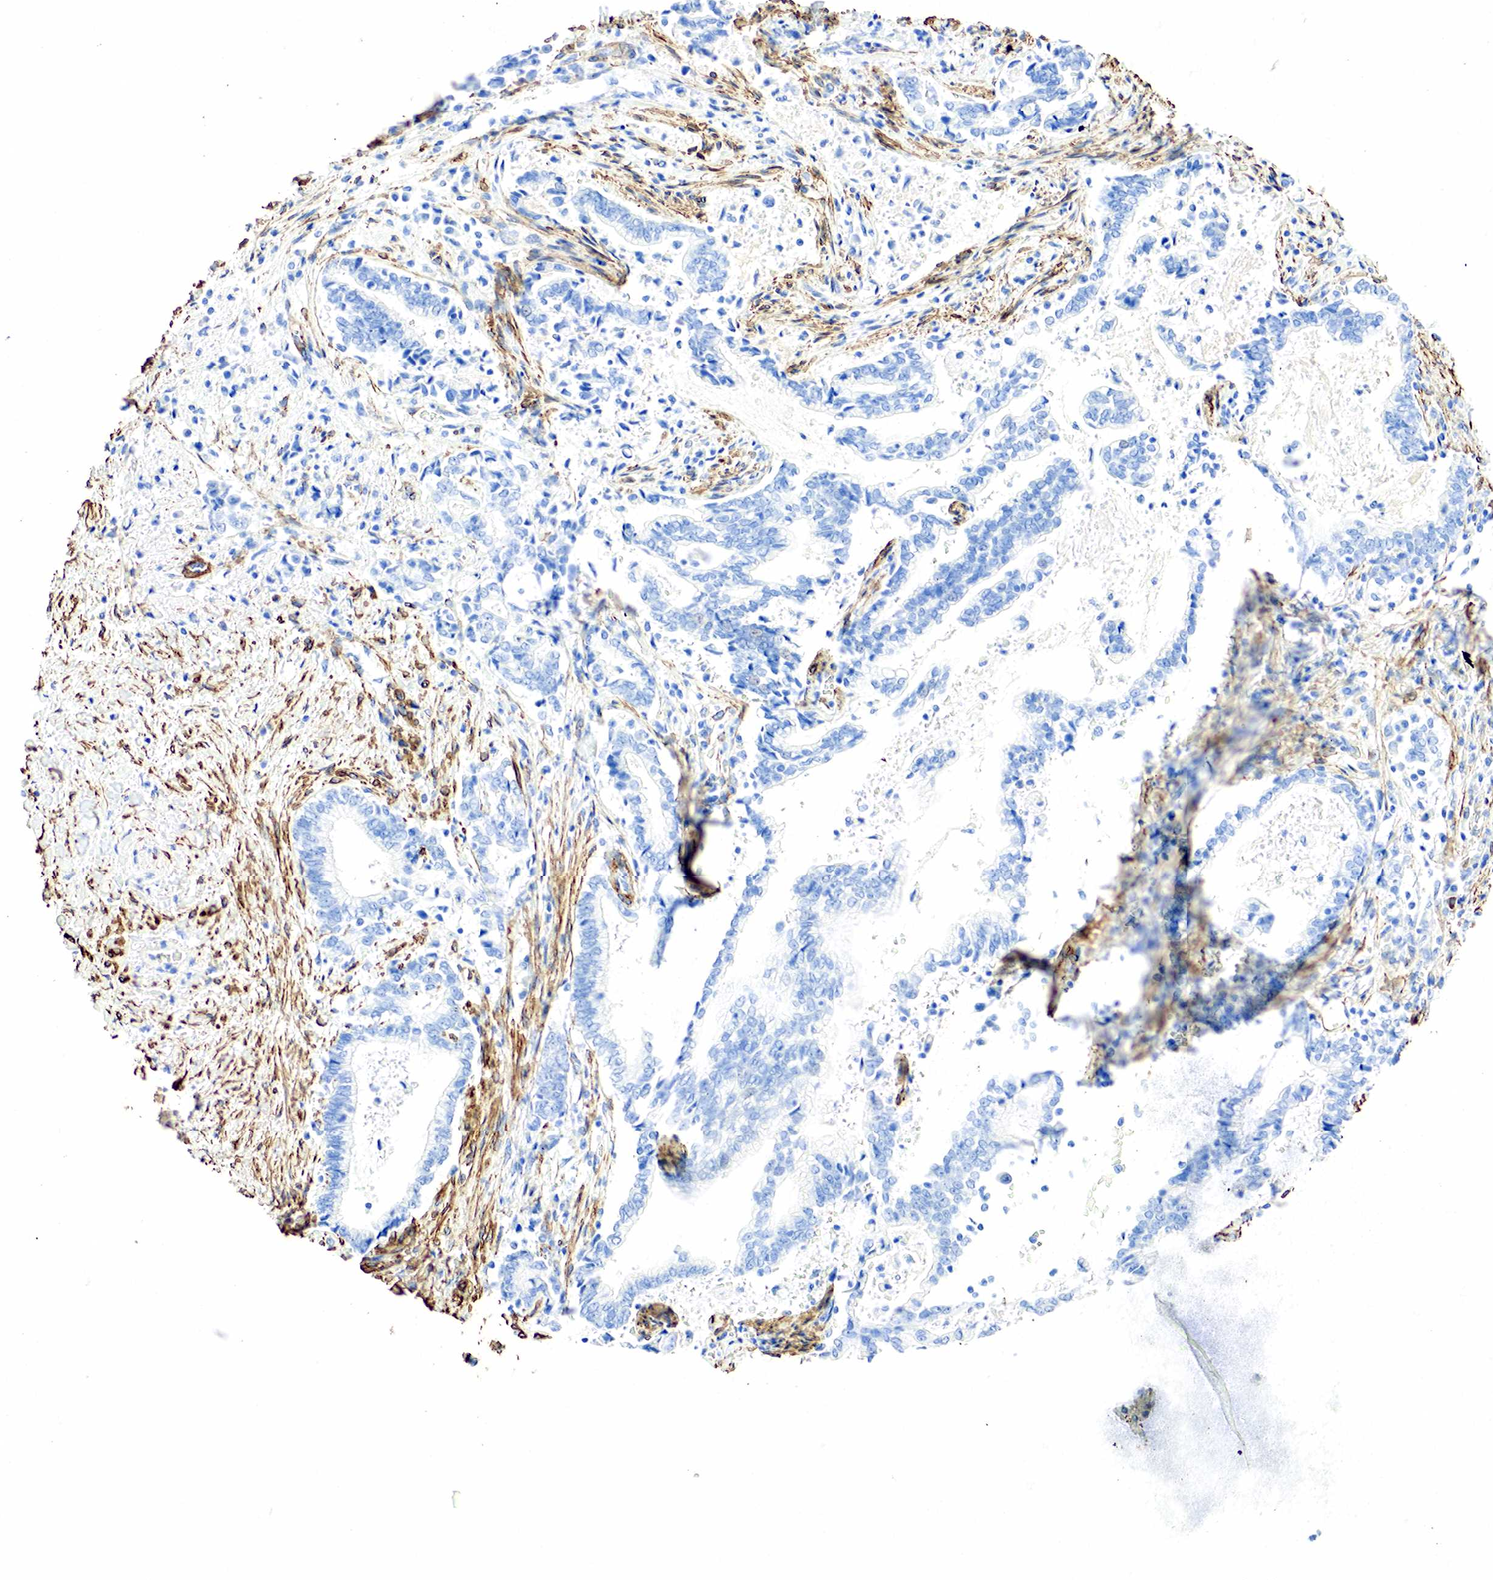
{"staining": {"intensity": "negative", "quantity": "none", "location": "none"}, "tissue": "stomach cancer", "cell_type": "Tumor cells", "image_type": "cancer", "snomed": [{"axis": "morphology", "description": "Adenocarcinoma, NOS"}, {"axis": "topography", "description": "Stomach, upper"}], "caption": "Tumor cells show no significant staining in stomach cancer (adenocarcinoma).", "gene": "ACTA1", "patient": {"sex": "female", "age": 50}}